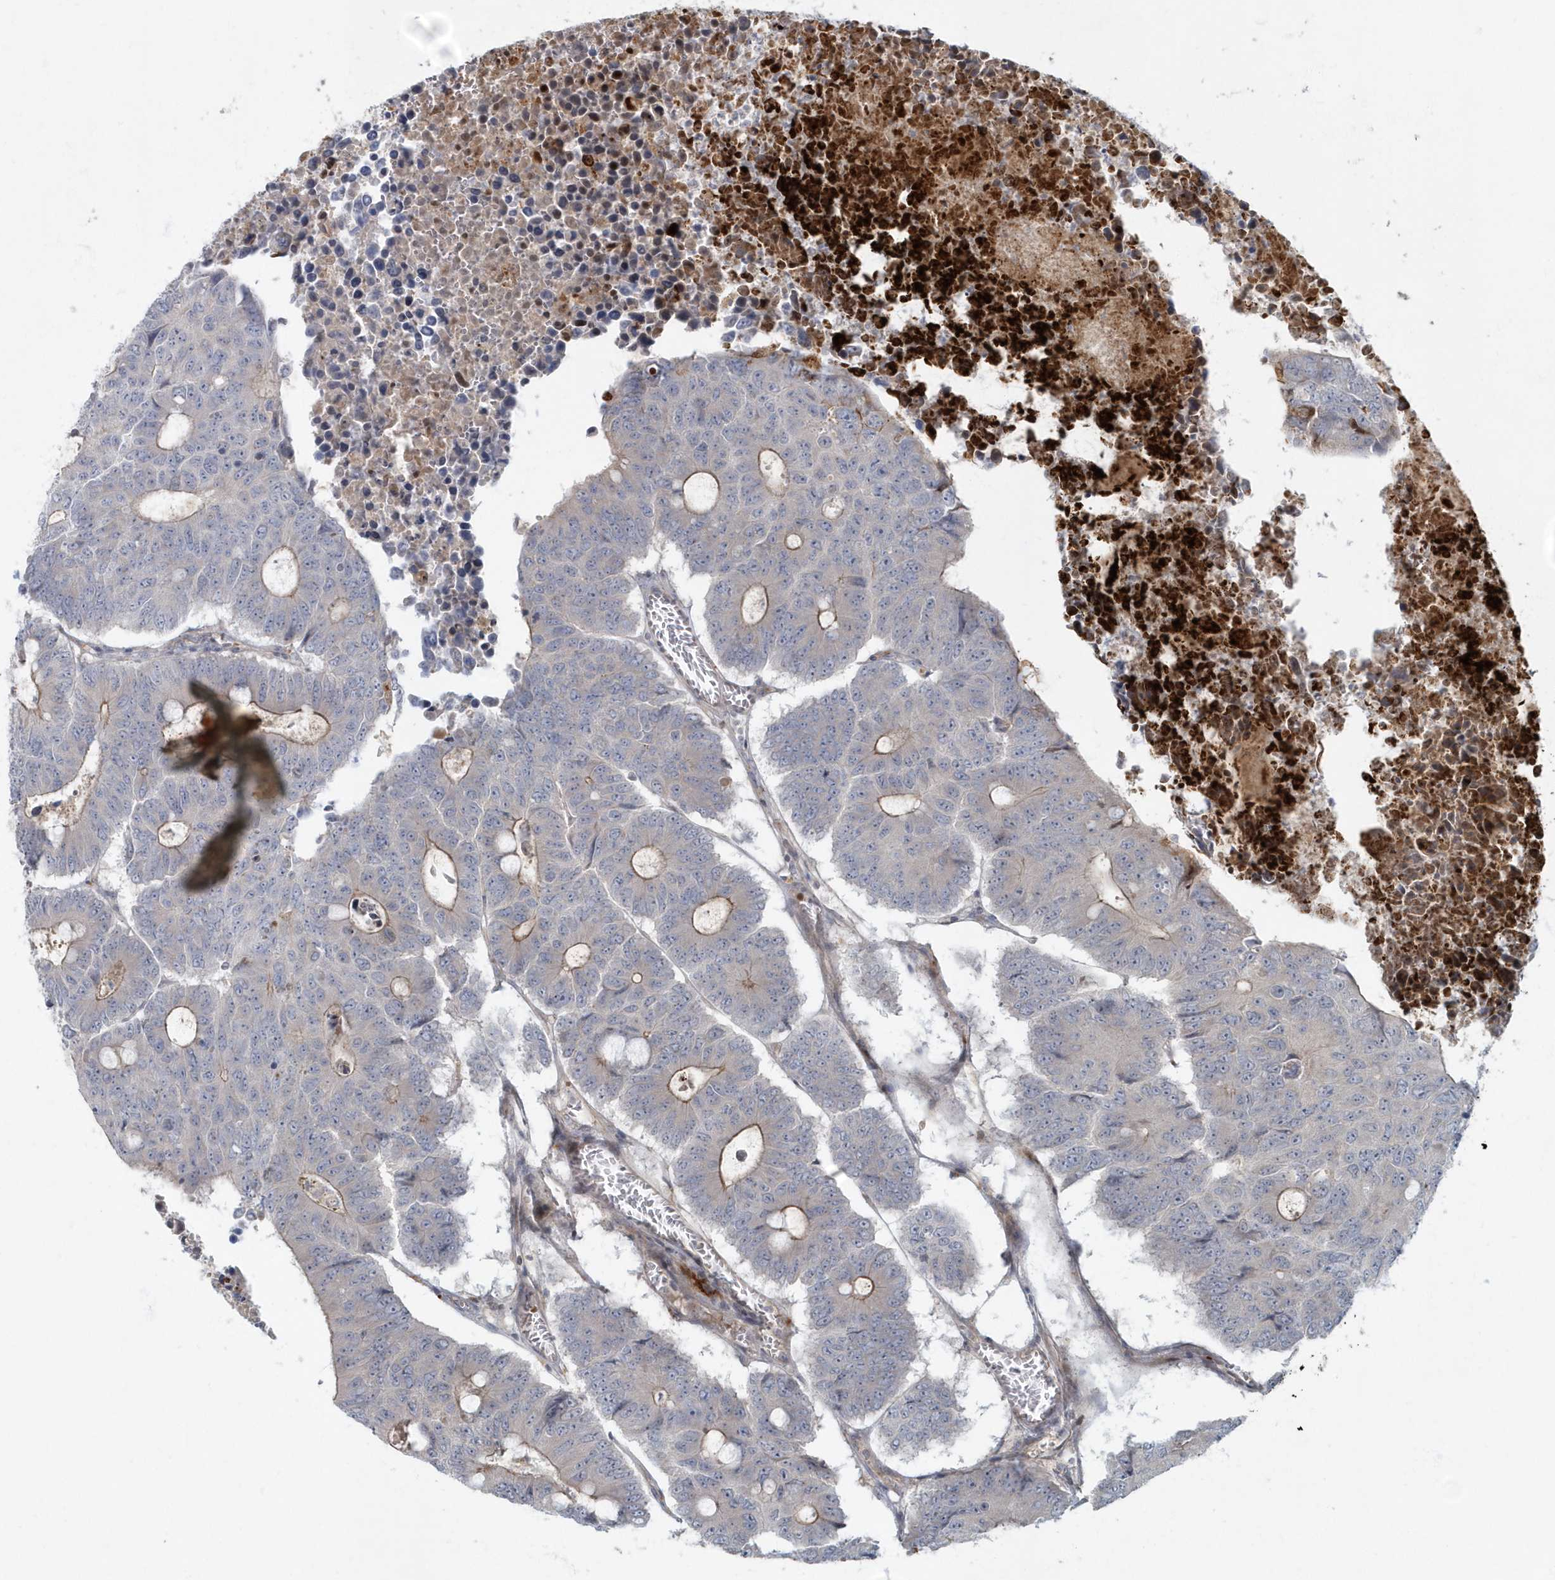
{"staining": {"intensity": "moderate", "quantity": "25%-75%", "location": "cytoplasmic/membranous"}, "tissue": "colorectal cancer", "cell_type": "Tumor cells", "image_type": "cancer", "snomed": [{"axis": "morphology", "description": "Adenocarcinoma, NOS"}, {"axis": "topography", "description": "Colon"}], "caption": "Immunohistochemical staining of human colorectal cancer displays medium levels of moderate cytoplasmic/membranous protein expression in about 25%-75% of tumor cells. The staining was performed using DAB (3,3'-diaminobenzidine), with brown indicating positive protein expression. Nuclei are stained blue with hematoxylin.", "gene": "ARHGEF38", "patient": {"sex": "male", "age": 87}}